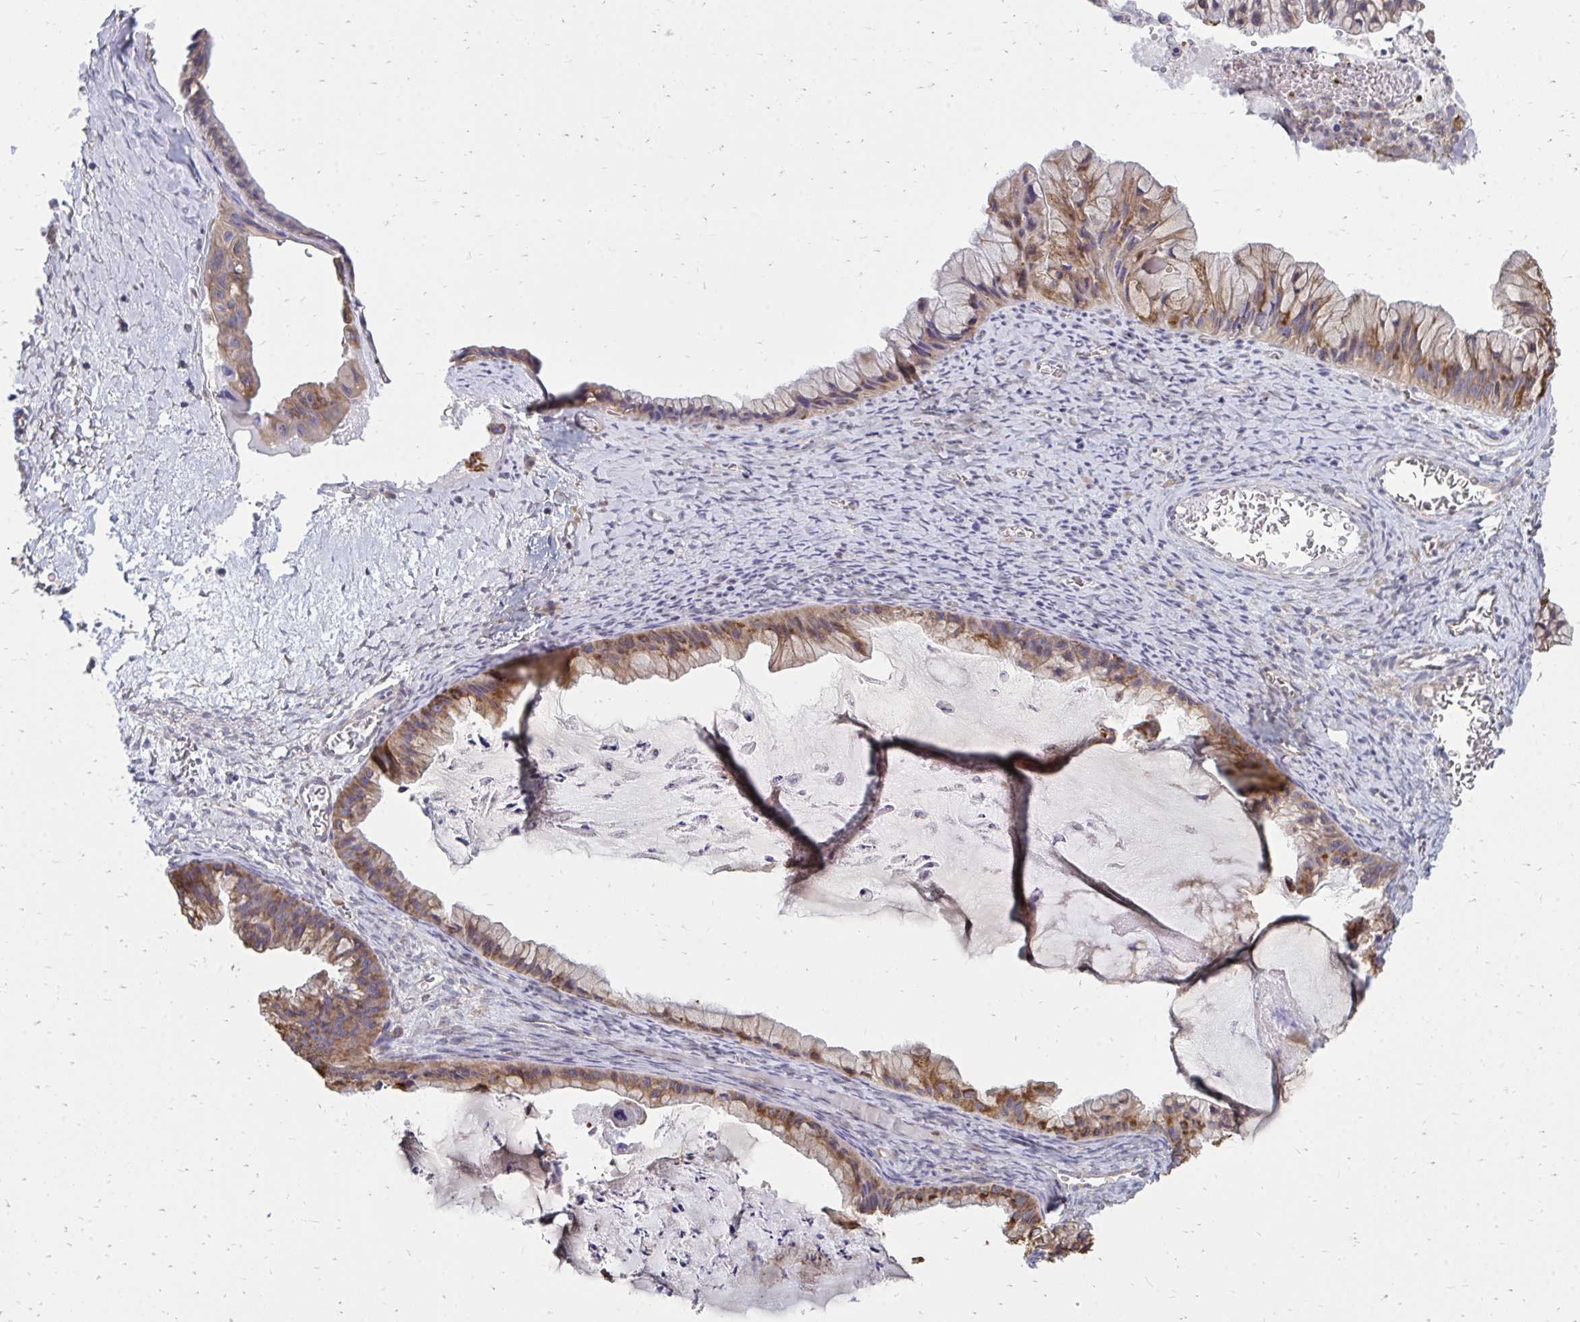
{"staining": {"intensity": "moderate", "quantity": ">75%", "location": "cytoplasmic/membranous"}, "tissue": "ovarian cancer", "cell_type": "Tumor cells", "image_type": "cancer", "snomed": [{"axis": "morphology", "description": "Cystadenocarcinoma, mucinous, NOS"}, {"axis": "topography", "description": "Ovary"}], "caption": "A brown stain shows moderate cytoplasmic/membranous staining of a protein in ovarian mucinous cystadenocarcinoma tumor cells.", "gene": "ASAP1", "patient": {"sex": "female", "age": 72}}